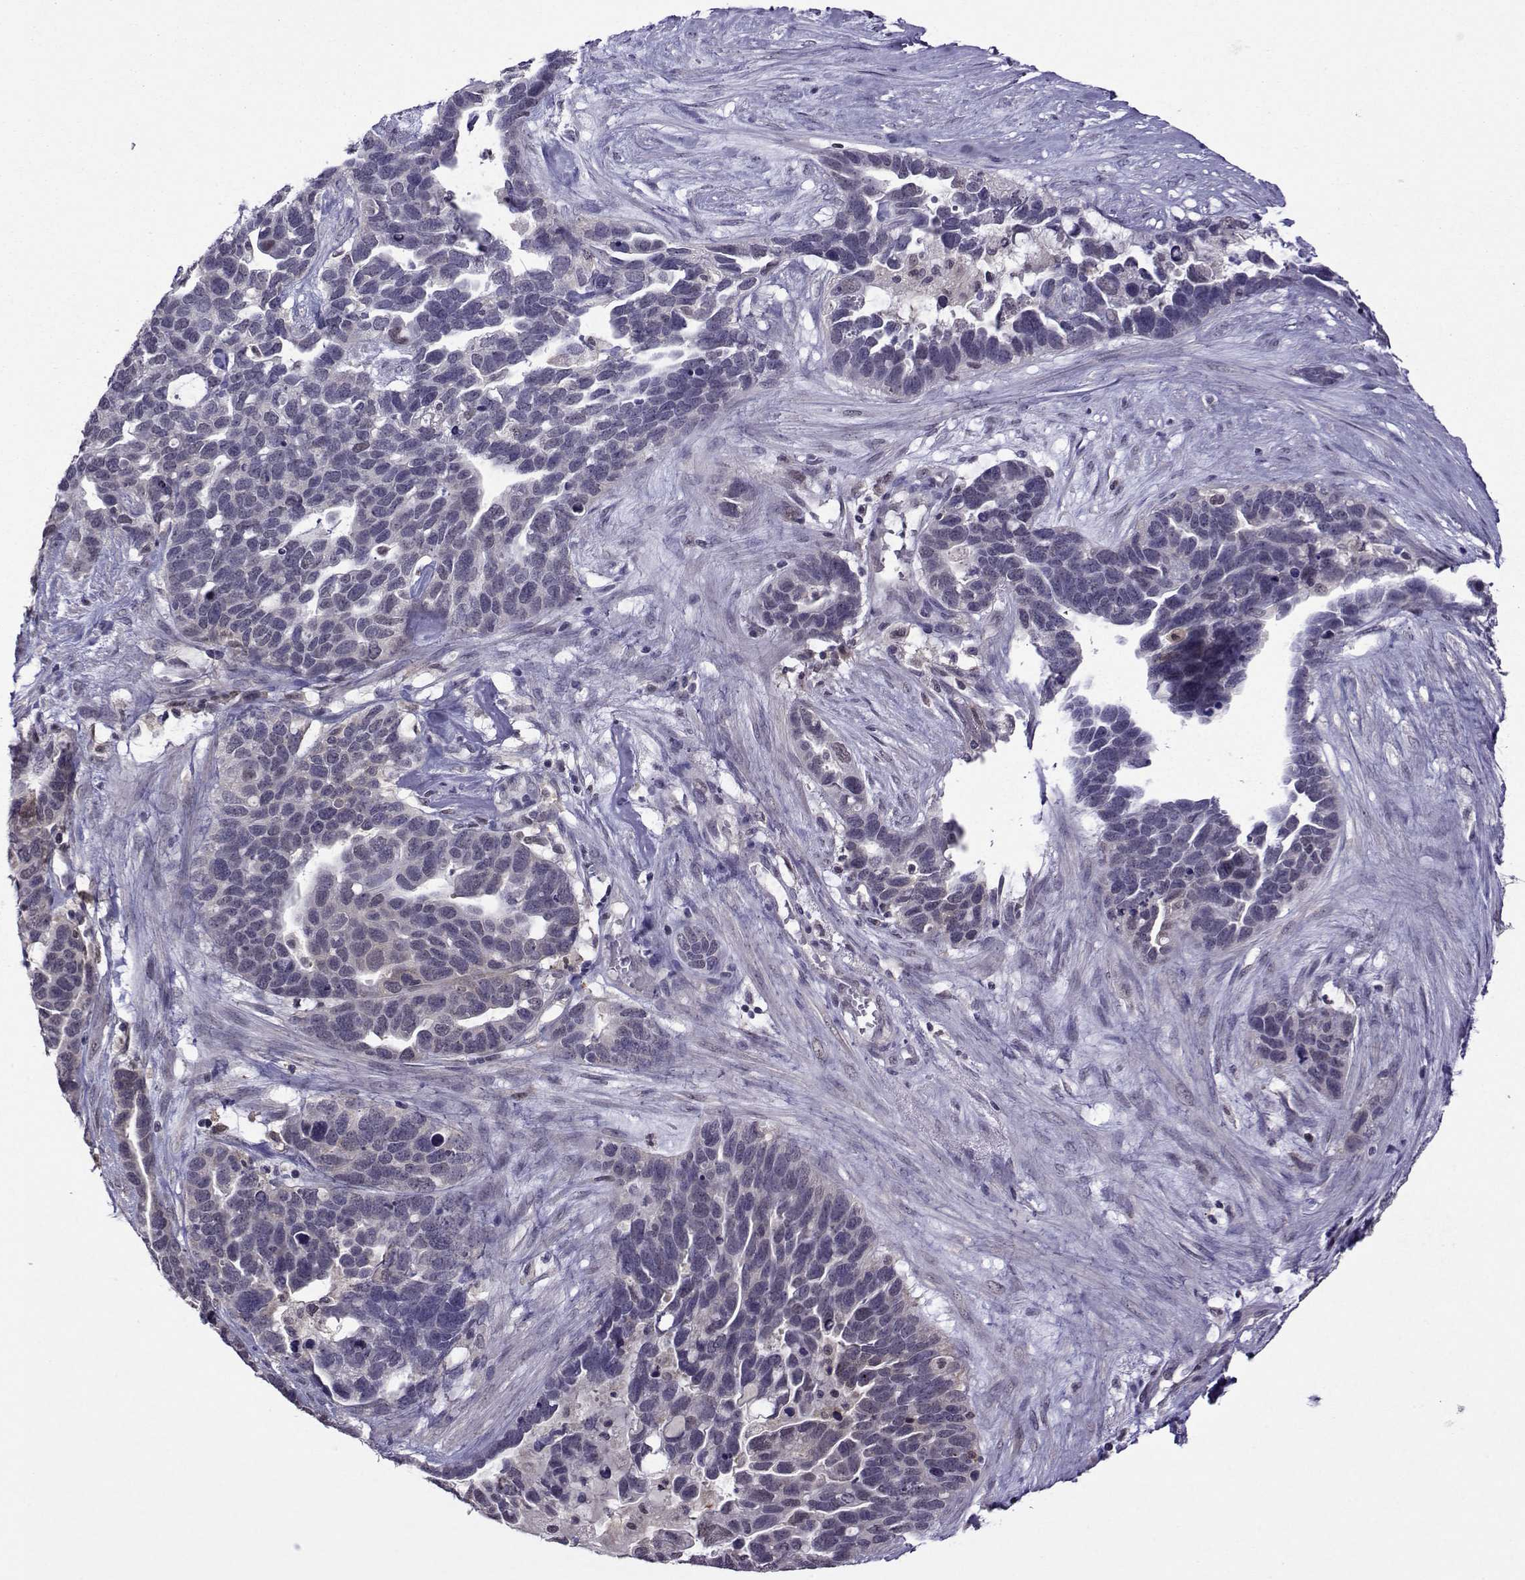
{"staining": {"intensity": "negative", "quantity": "none", "location": "none"}, "tissue": "ovarian cancer", "cell_type": "Tumor cells", "image_type": "cancer", "snomed": [{"axis": "morphology", "description": "Cystadenocarcinoma, serous, NOS"}, {"axis": "topography", "description": "Ovary"}], "caption": "Histopathology image shows no protein staining in tumor cells of ovarian serous cystadenocarcinoma tissue.", "gene": "DDX20", "patient": {"sex": "female", "age": 54}}